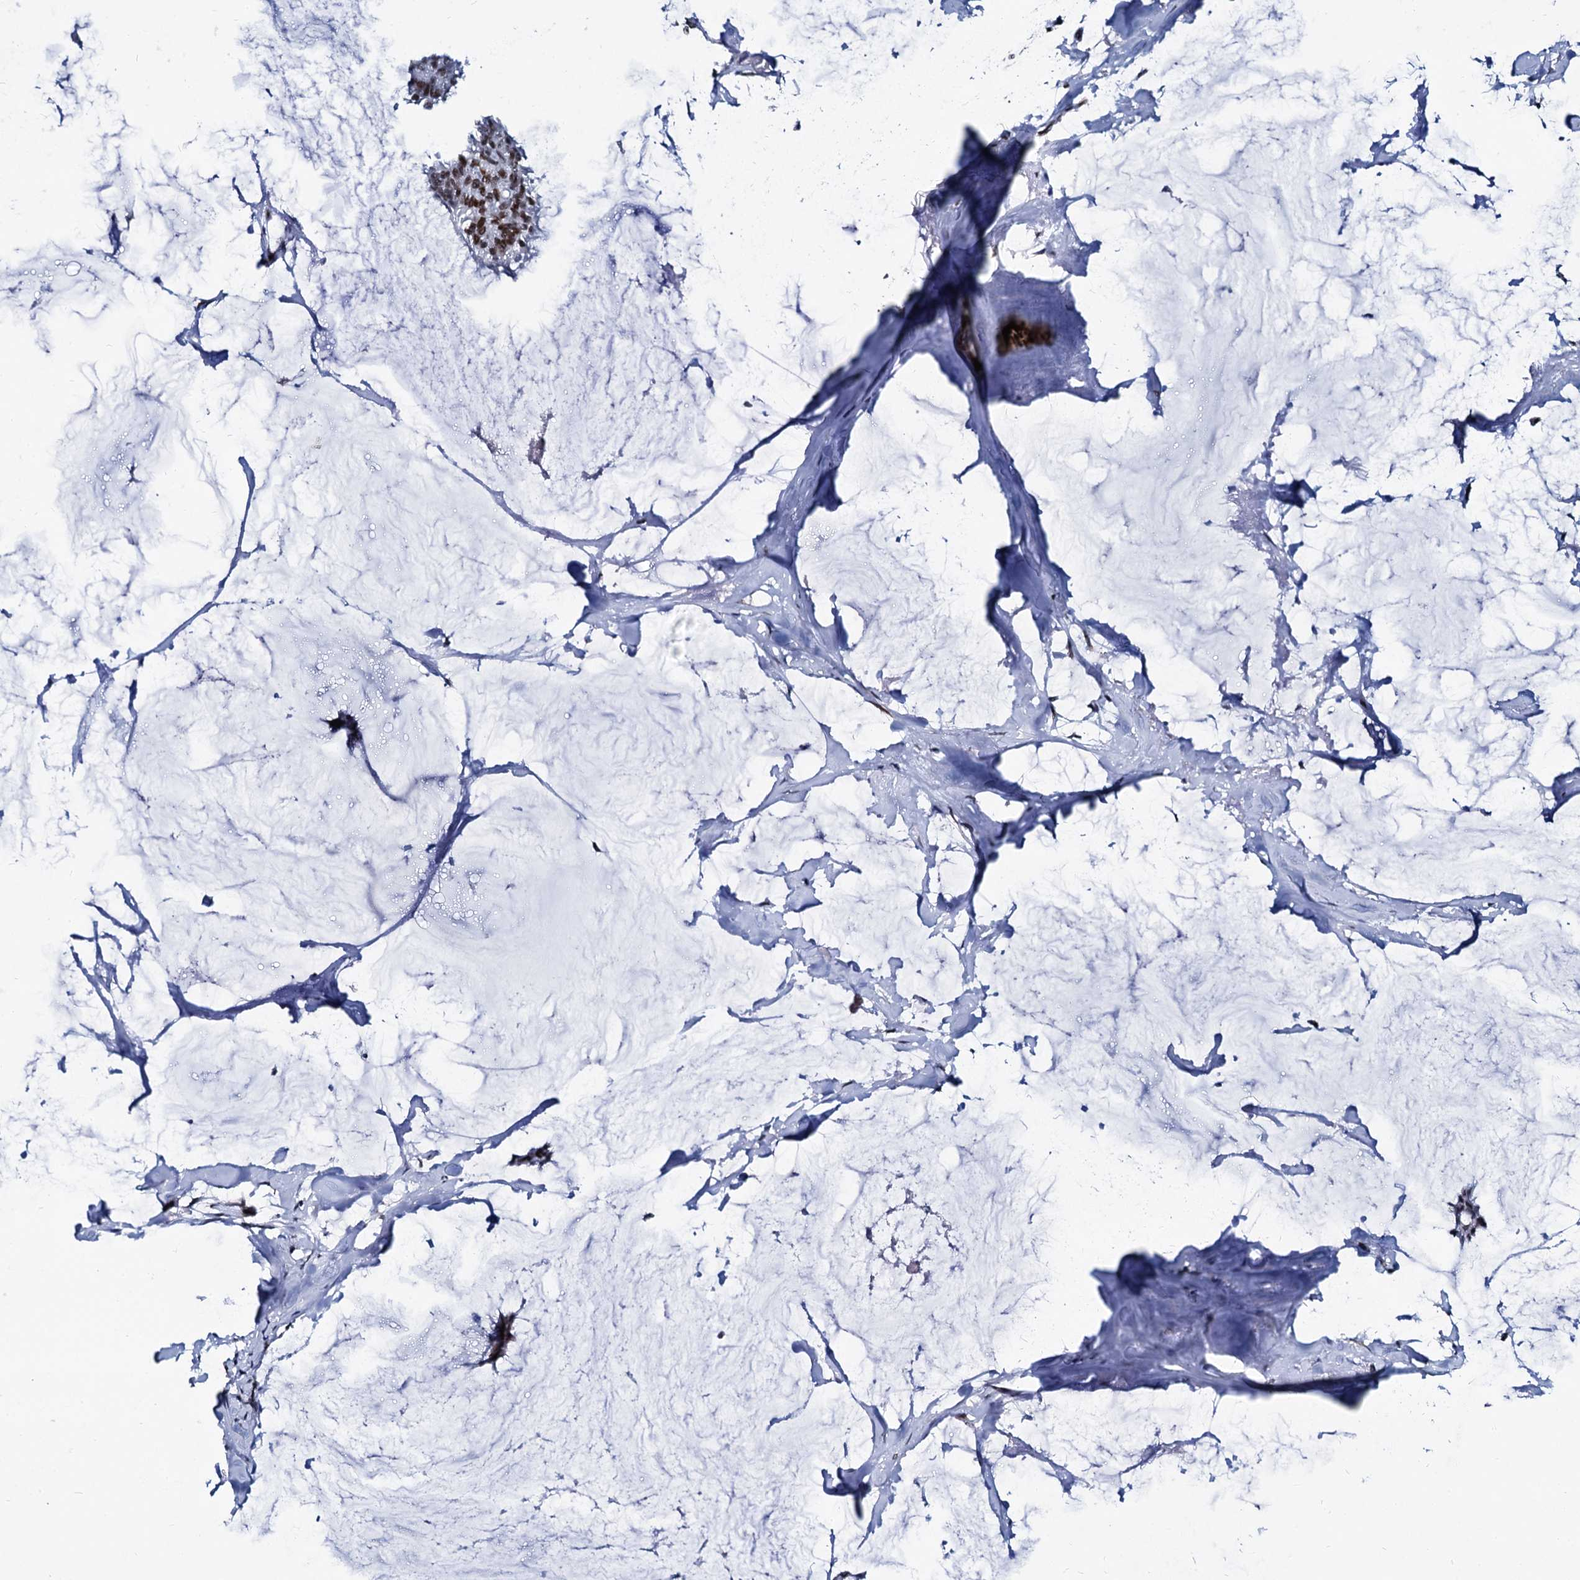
{"staining": {"intensity": "moderate", "quantity": "25%-75%", "location": "nuclear"}, "tissue": "breast cancer", "cell_type": "Tumor cells", "image_type": "cancer", "snomed": [{"axis": "morphology", "description": "Duct carcinoma"}, {"axis": "topography", "description": "Breast"}], "caption": "A brown stain labels moderate nuclear expression of a protein in human breast intraductal carcinoma tumor cells. Using DAB (3,3'-diaminobenzidine) (brown) and hematoxylin (blue) stains, captured at high magnification using brightfield microscopy.", "gene": "CMAS", "patient": {"sex": "female", "age": 93}}